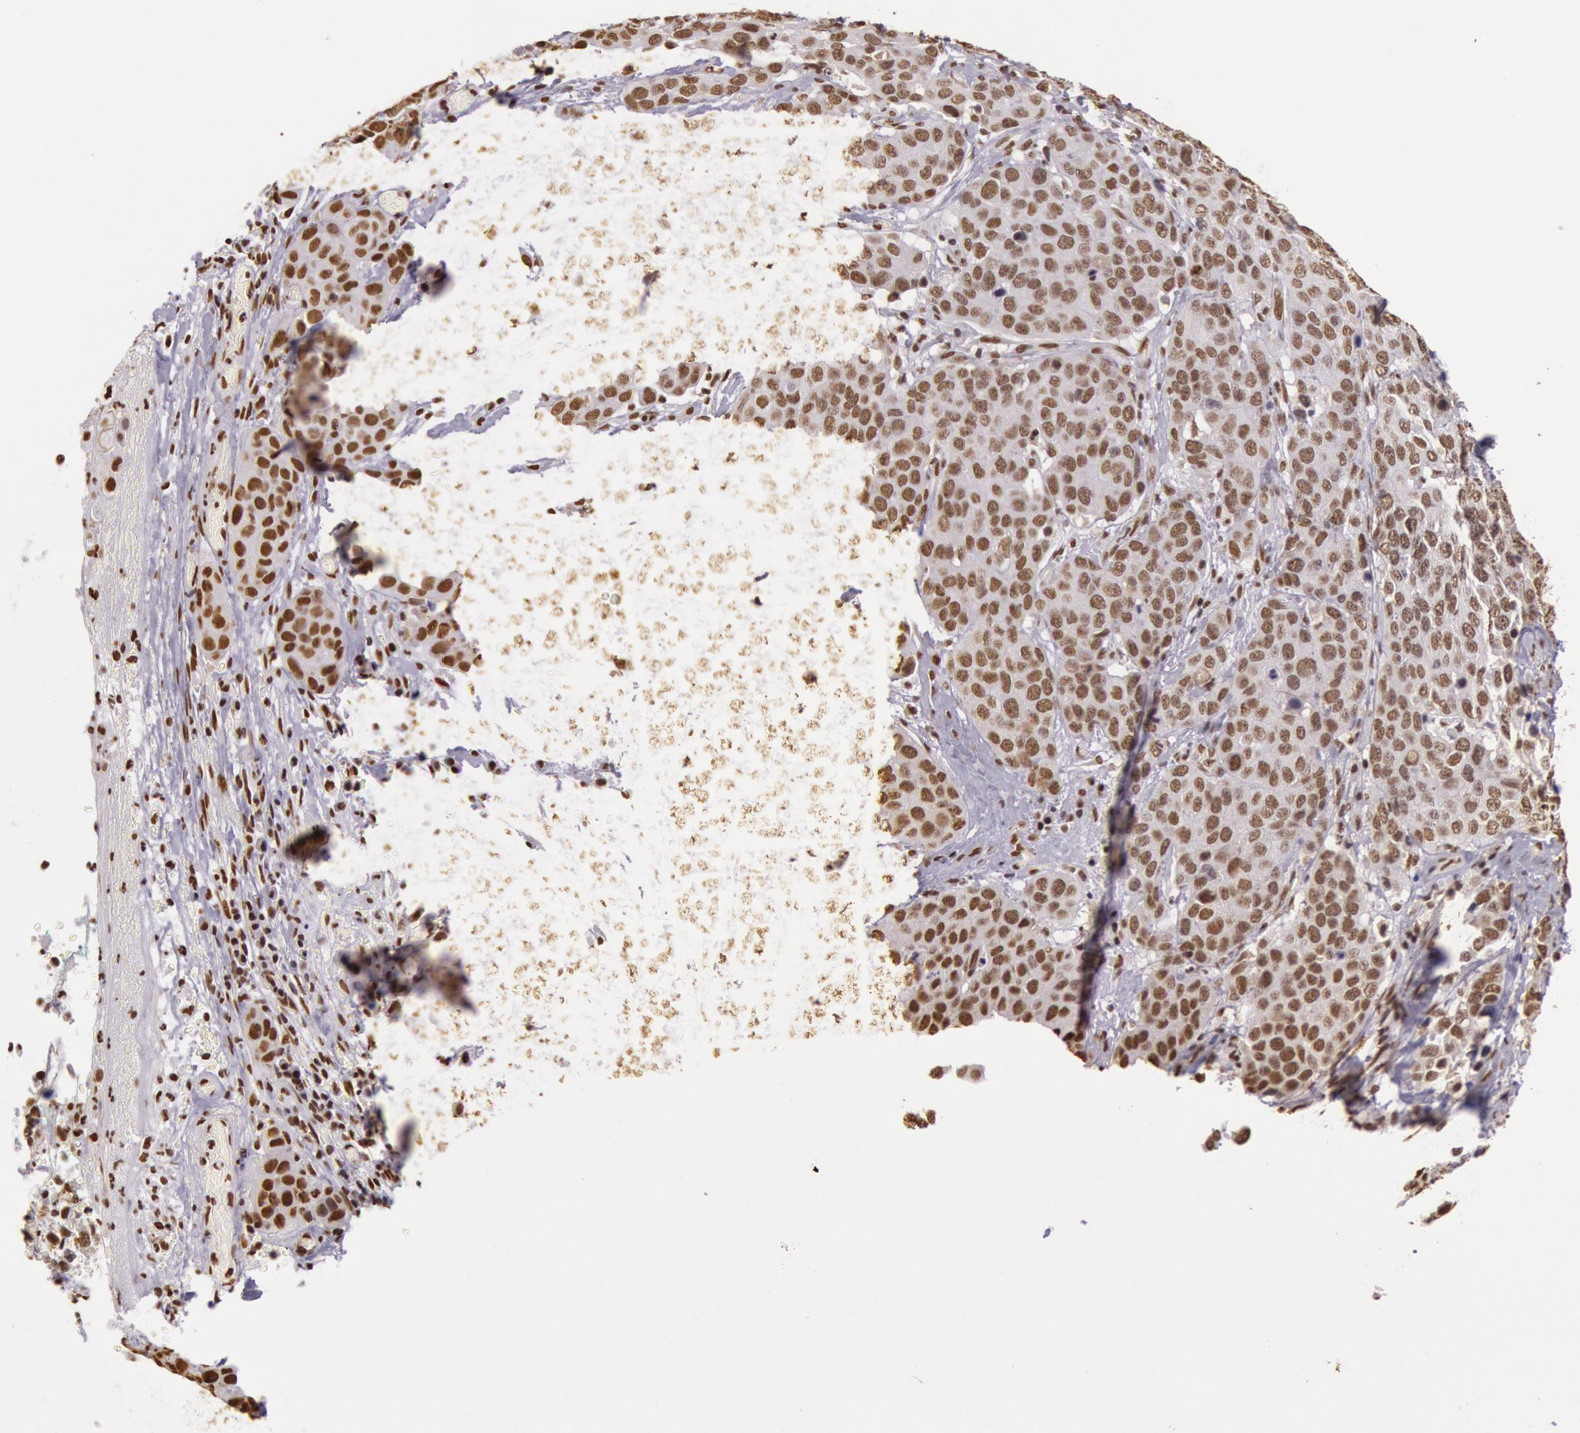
{"staining": {"intensity": "moderate", "quantity": ">75%", "location": "nuclear"}, "tissue": "cervical cancer", "cell_type": "Tumor cells", "image_type": "cancer", "snomed": [{"axis": "morphology", "description": "Squamous cell carcinoma, NOS"}, {"axis": "topography", "description": "Cervix"}], "caption": "Protein staining exhibits moderate nuclear staining in about >75% of tumor cells in cervical cancer.", "gene": "HNRNPH2", "patient": {"sex": "female", "age": 54}}